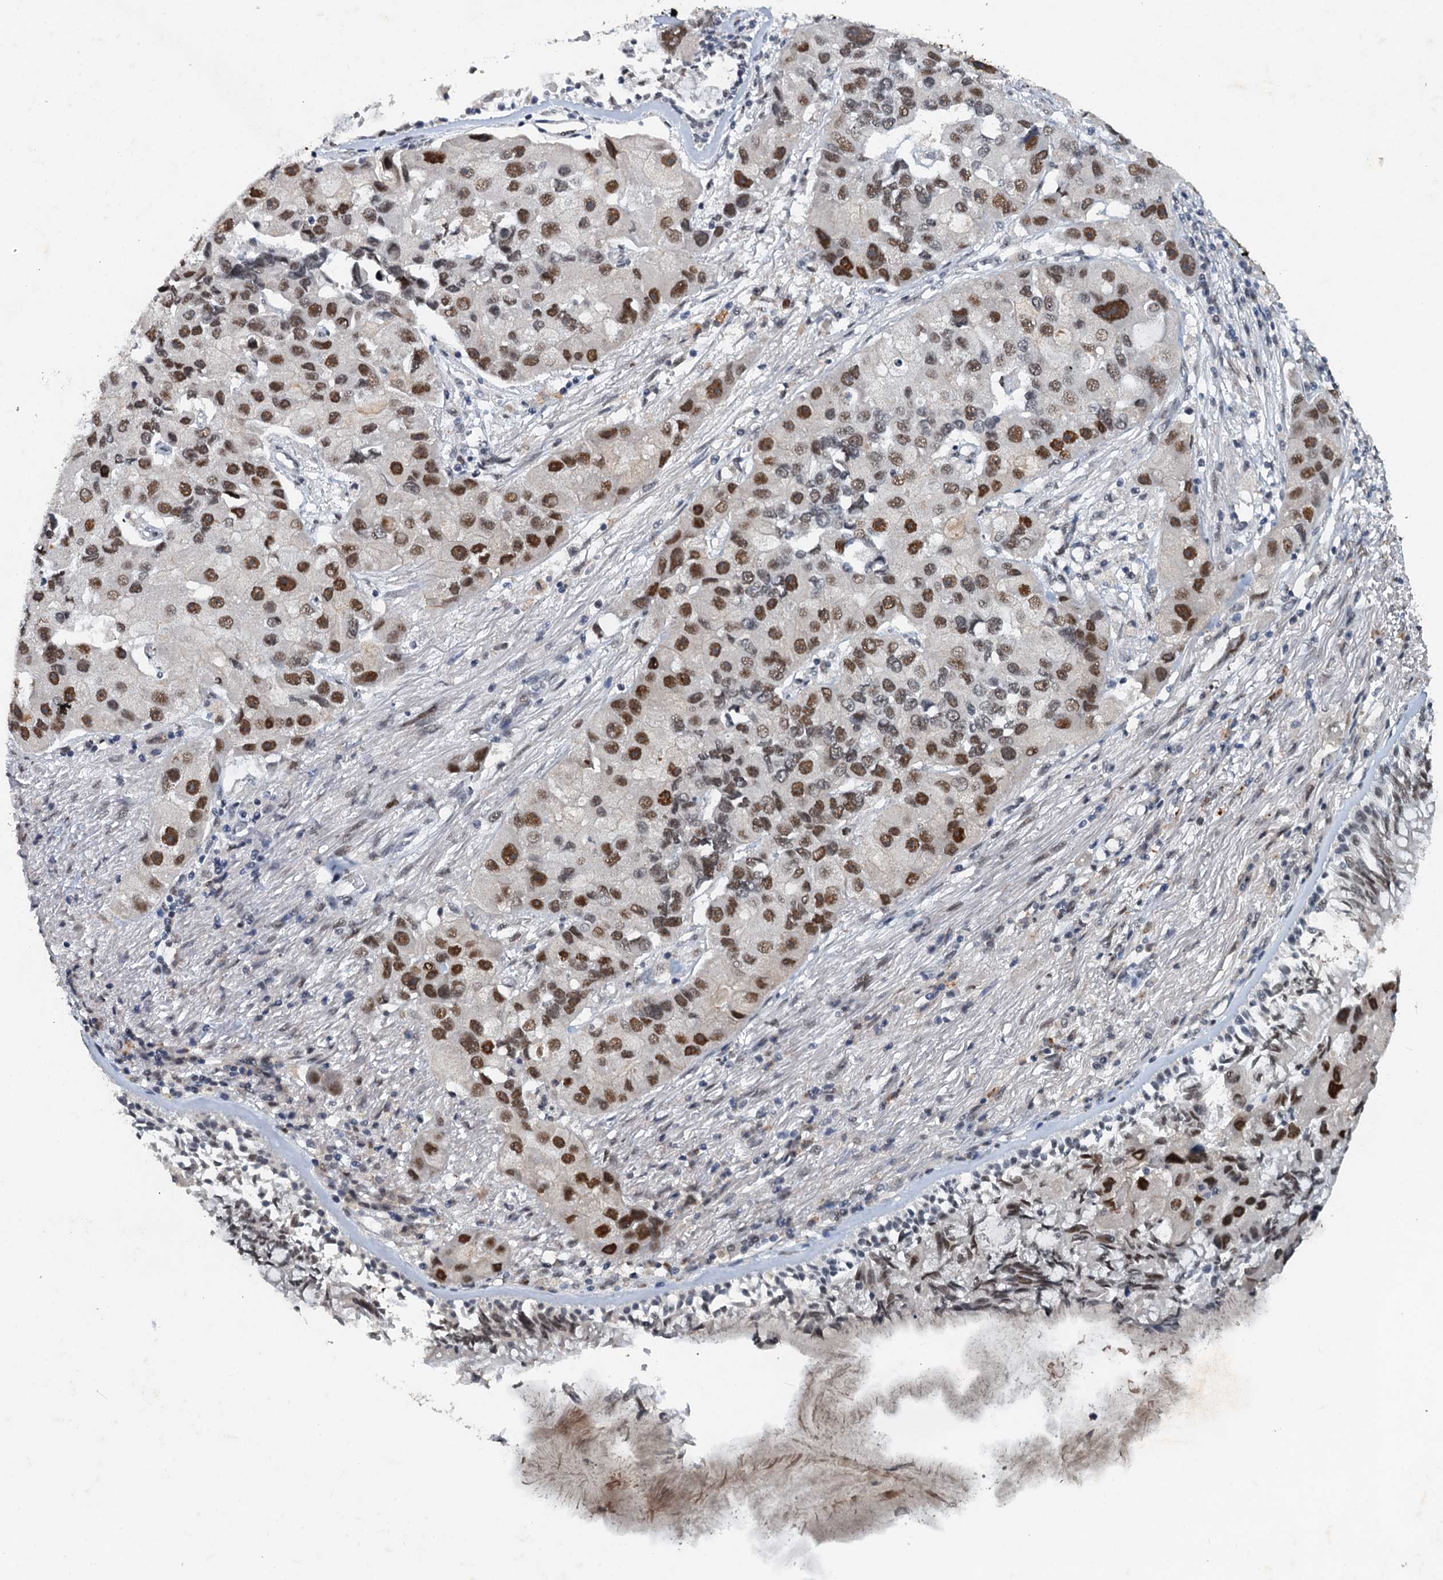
{"staining": {"intensity": "moderate", "quantity": ">75%", "location": "nuclear"}, "tissue": "lung cancer", "cell_type": "Tumor cells", "image_type": "cancer", "snomed": [{"axis": "morphology", "description": "Adenocarcinoma, NOS"}, {"axis": "topography", "description": "Lung"}], "caption": "Human lung cancer (adenocarcinoma) stained for a protein (brown) demonstrates moderate nuclear positive positivity in about >75% of tumor cells.", "gene": "CSTF3", "patient": {"sex": "female", "age": 54}}